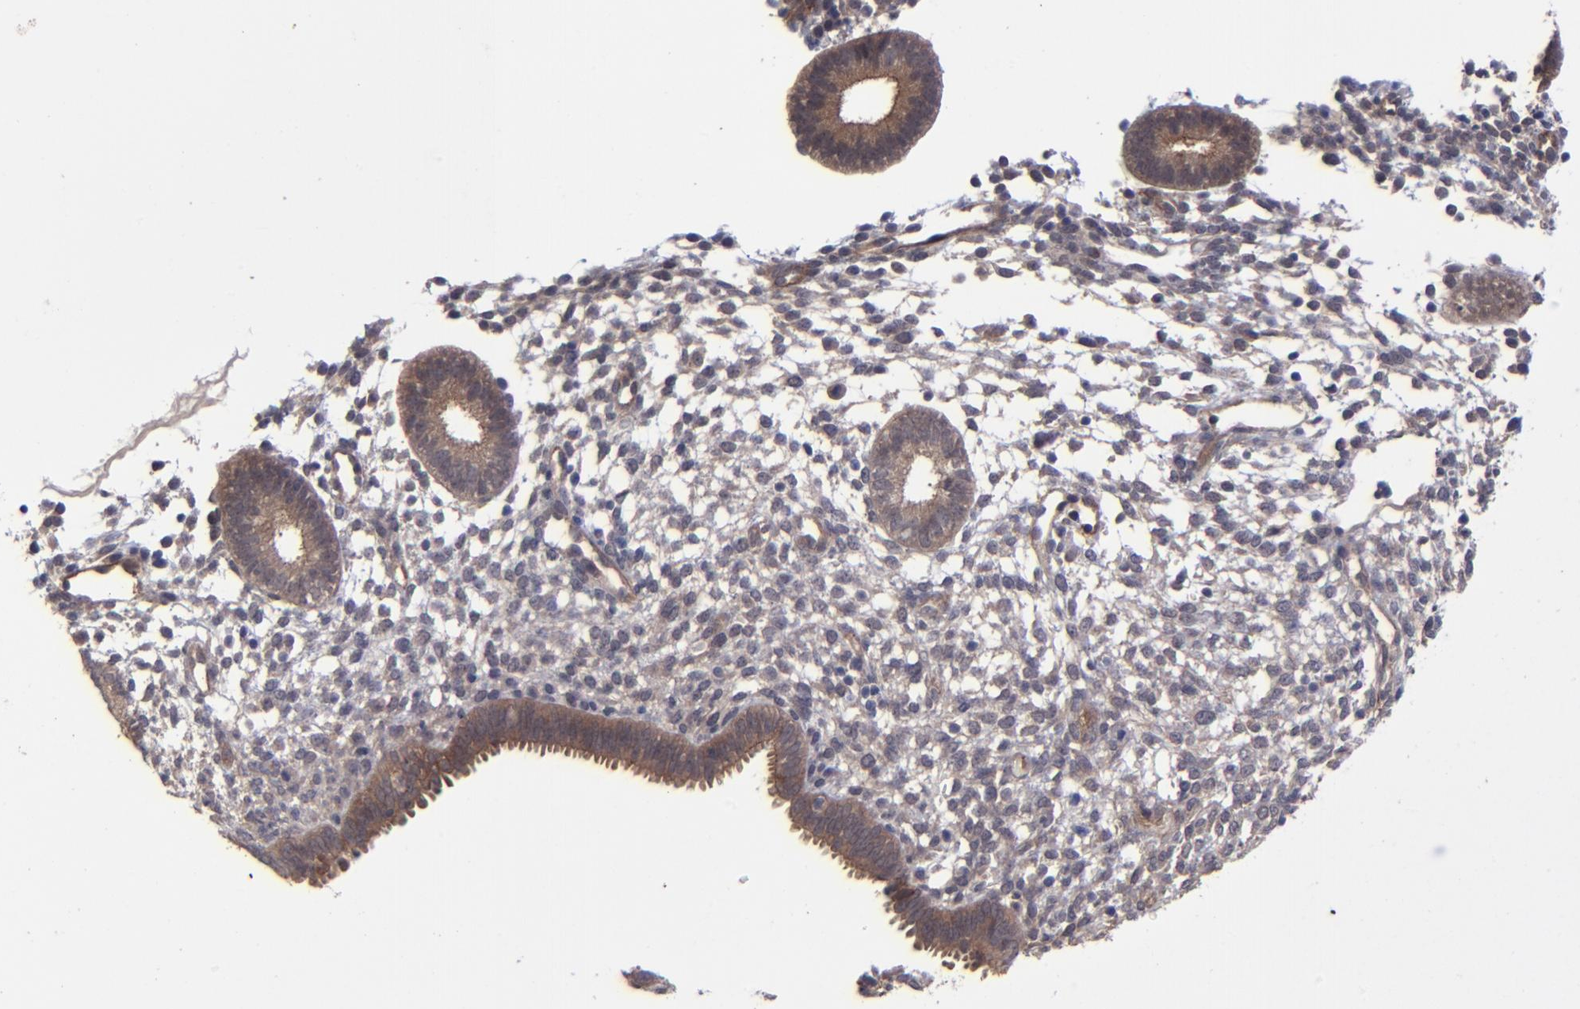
{"staining": {"intensity": "weak", "quantity": "<25%", "location": "cytoplasmic/membranous"}, "tissue": "endometrium", "cell_type": "Cells in endometrial stroma", "image_type": "normal", "snomed": [{"axis": "morphology", "description": "Normal tissue, NOS"}, {"axis": "topography", "description": "Endometrium"}], "caption": "Immunohistochemical staining of normal endometrium displays no significant expression in cells in endometrial stroma.", "gene": "ZNF780A", "patient": {"sex": "female", "age": 35}}